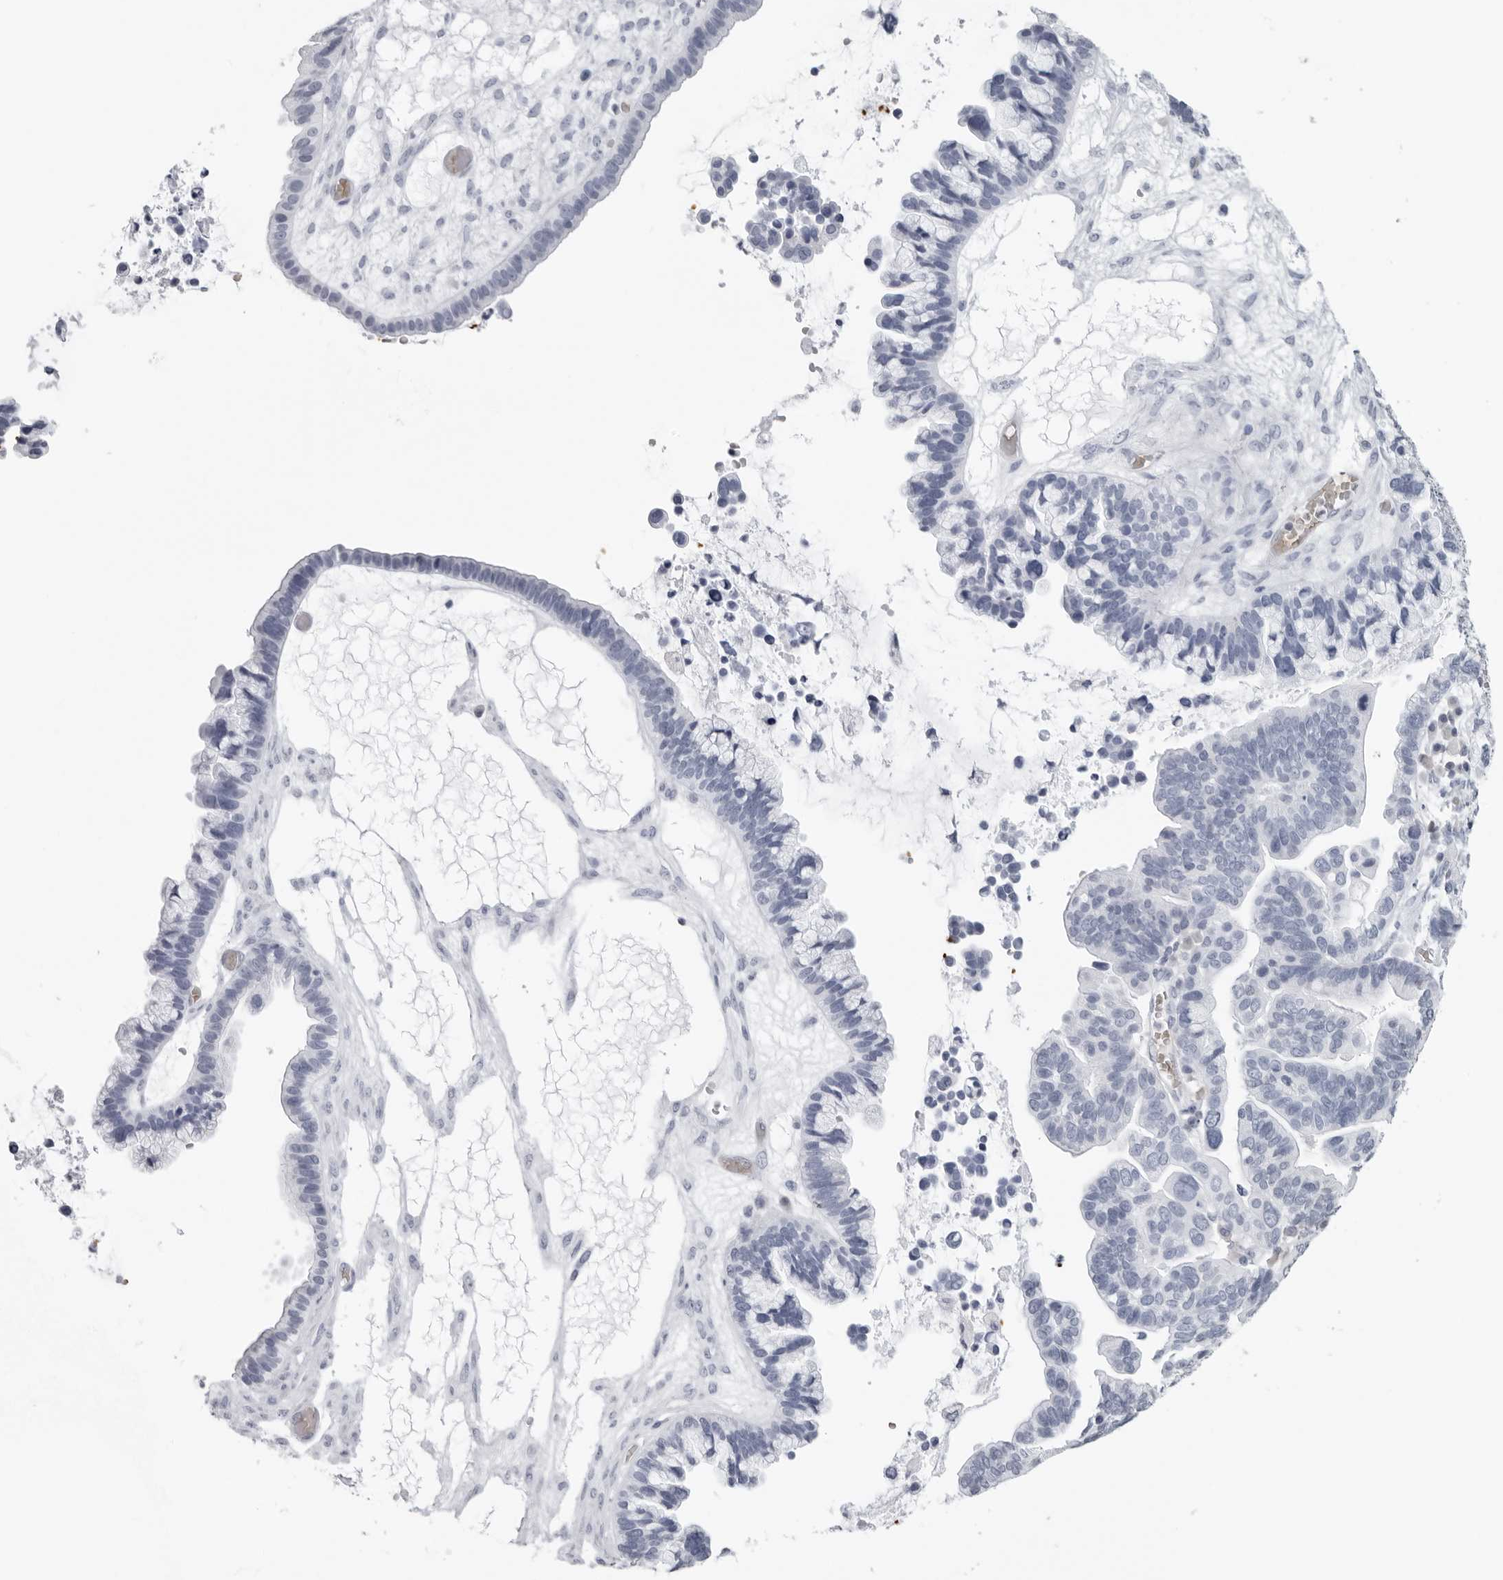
{"staining": {"intensity": "negative", "quantity": "none", "location": "none"}, "tissue": "ovarian cancer", "cell_type": "Tumor cells", "image_type": "cancer", "snomed": [{"axis": "morphology", "description": "Cystadenocarcinoma, serous, NOS"}, {"axis": "topography", "description": "Ovary"}], "caption": "This is a histopathology image of immunohistochemistry (IHC) staining of serous cystadenocarcinoma (ovarian), which shows no positivity in tumor cells.", "gene": "EPB41", "patient": {"sex": "female", "age": 56}}